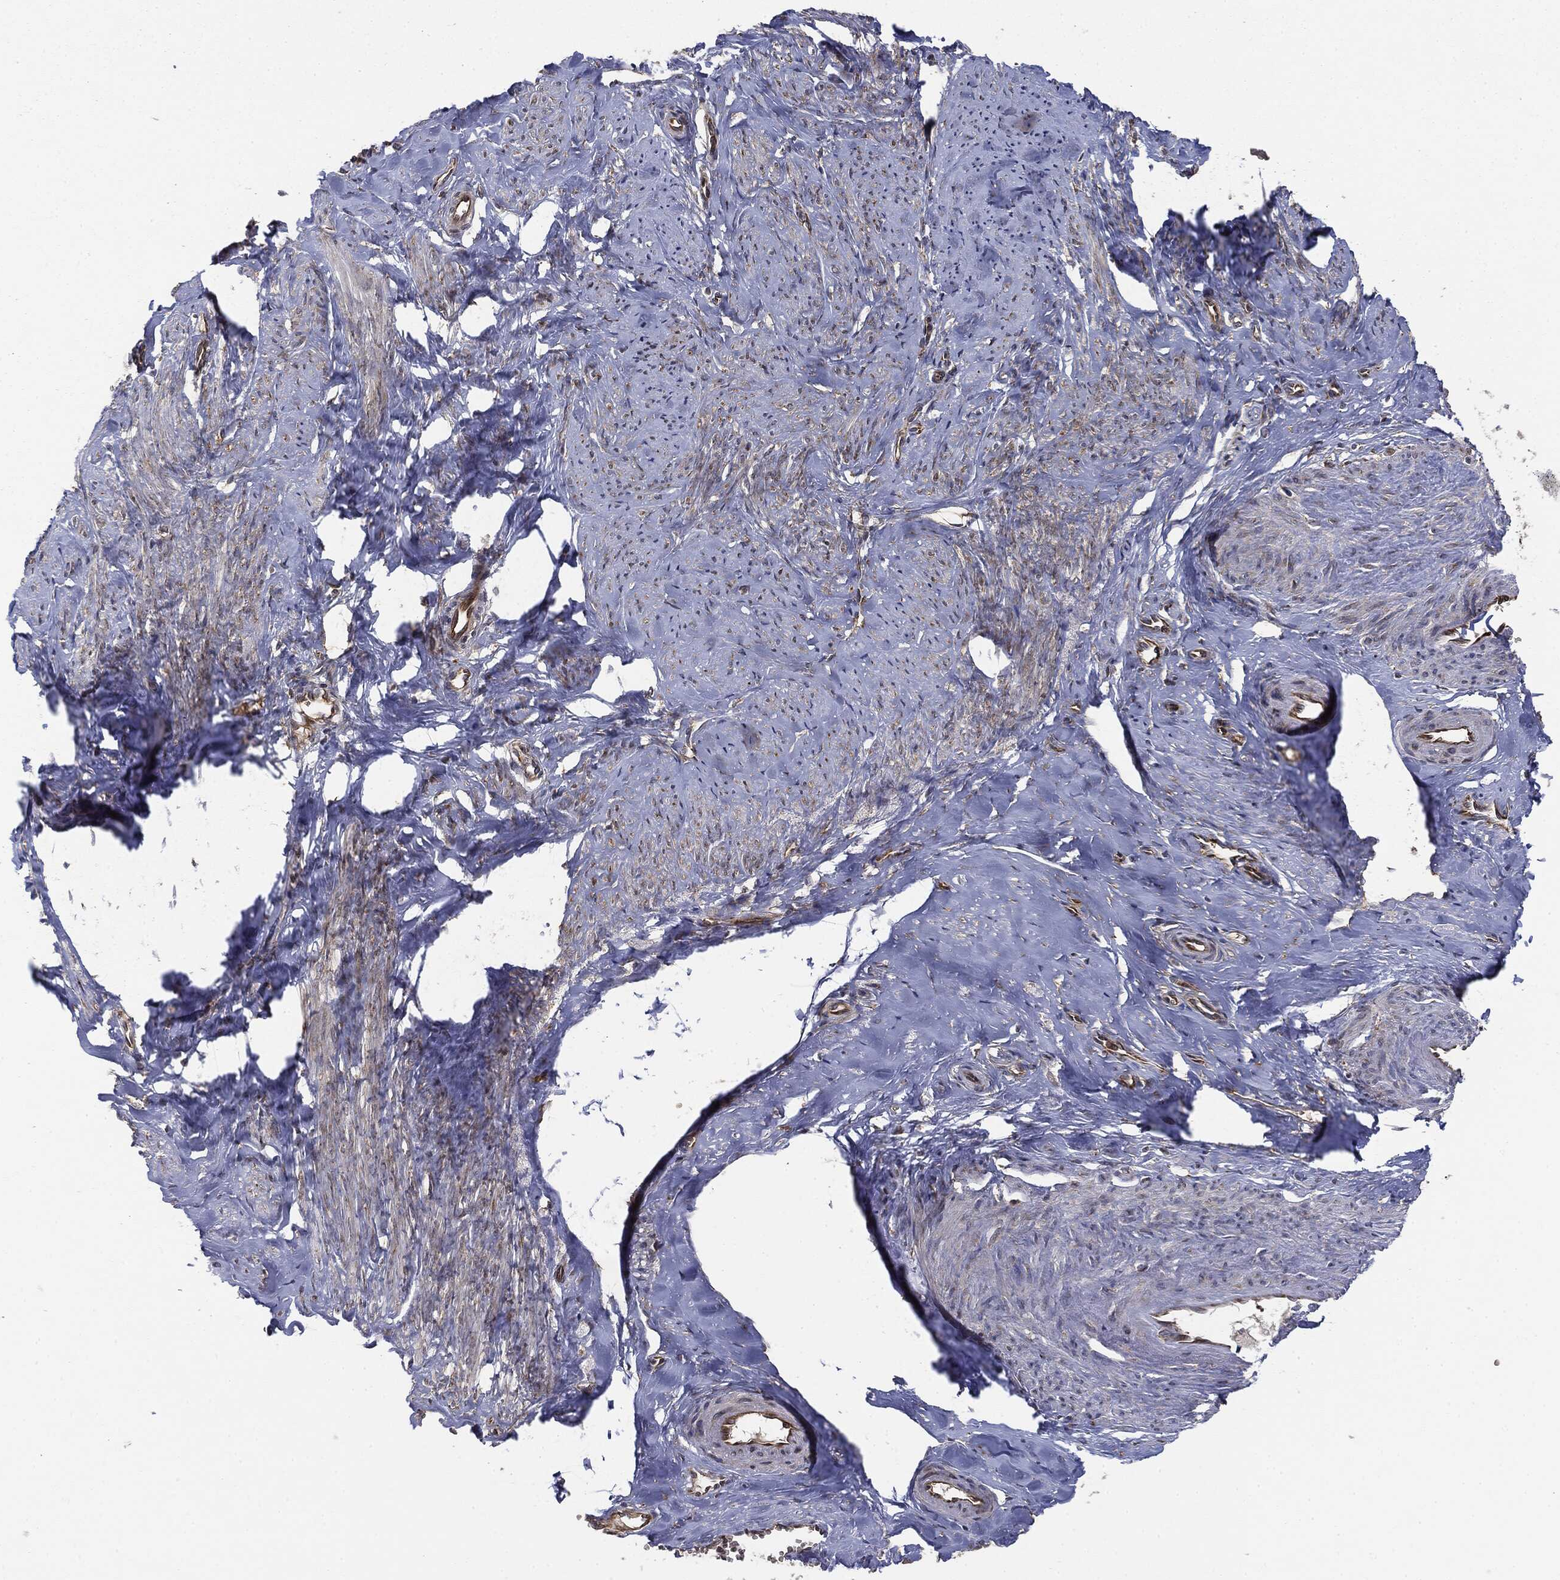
{"staining": {"intensity": "moderate", "quantity": "<25%", "location": "cytoplasmic/membranous"}, "tissue": "smooth muscle", "cell_type": "Smooth muscle cells", "image_type": "normal", "snomed": [{"axis": "morphology", "description": "Normal tissue, NOS"}, {"axis": "topography", "description": "Smooth muscle"}], "caption": "High-magnification brightfield microscopy of normal smooth muscle stained with DAB (brown) and counterstained with hematoxylin (blue). smooth muscle cells exhibit moderate cytoplasmic/membranous expression is seen in approximately<25% of cells.", "gene": "EIF2AK2", "patient": {"sex": "female", "age": 48}}